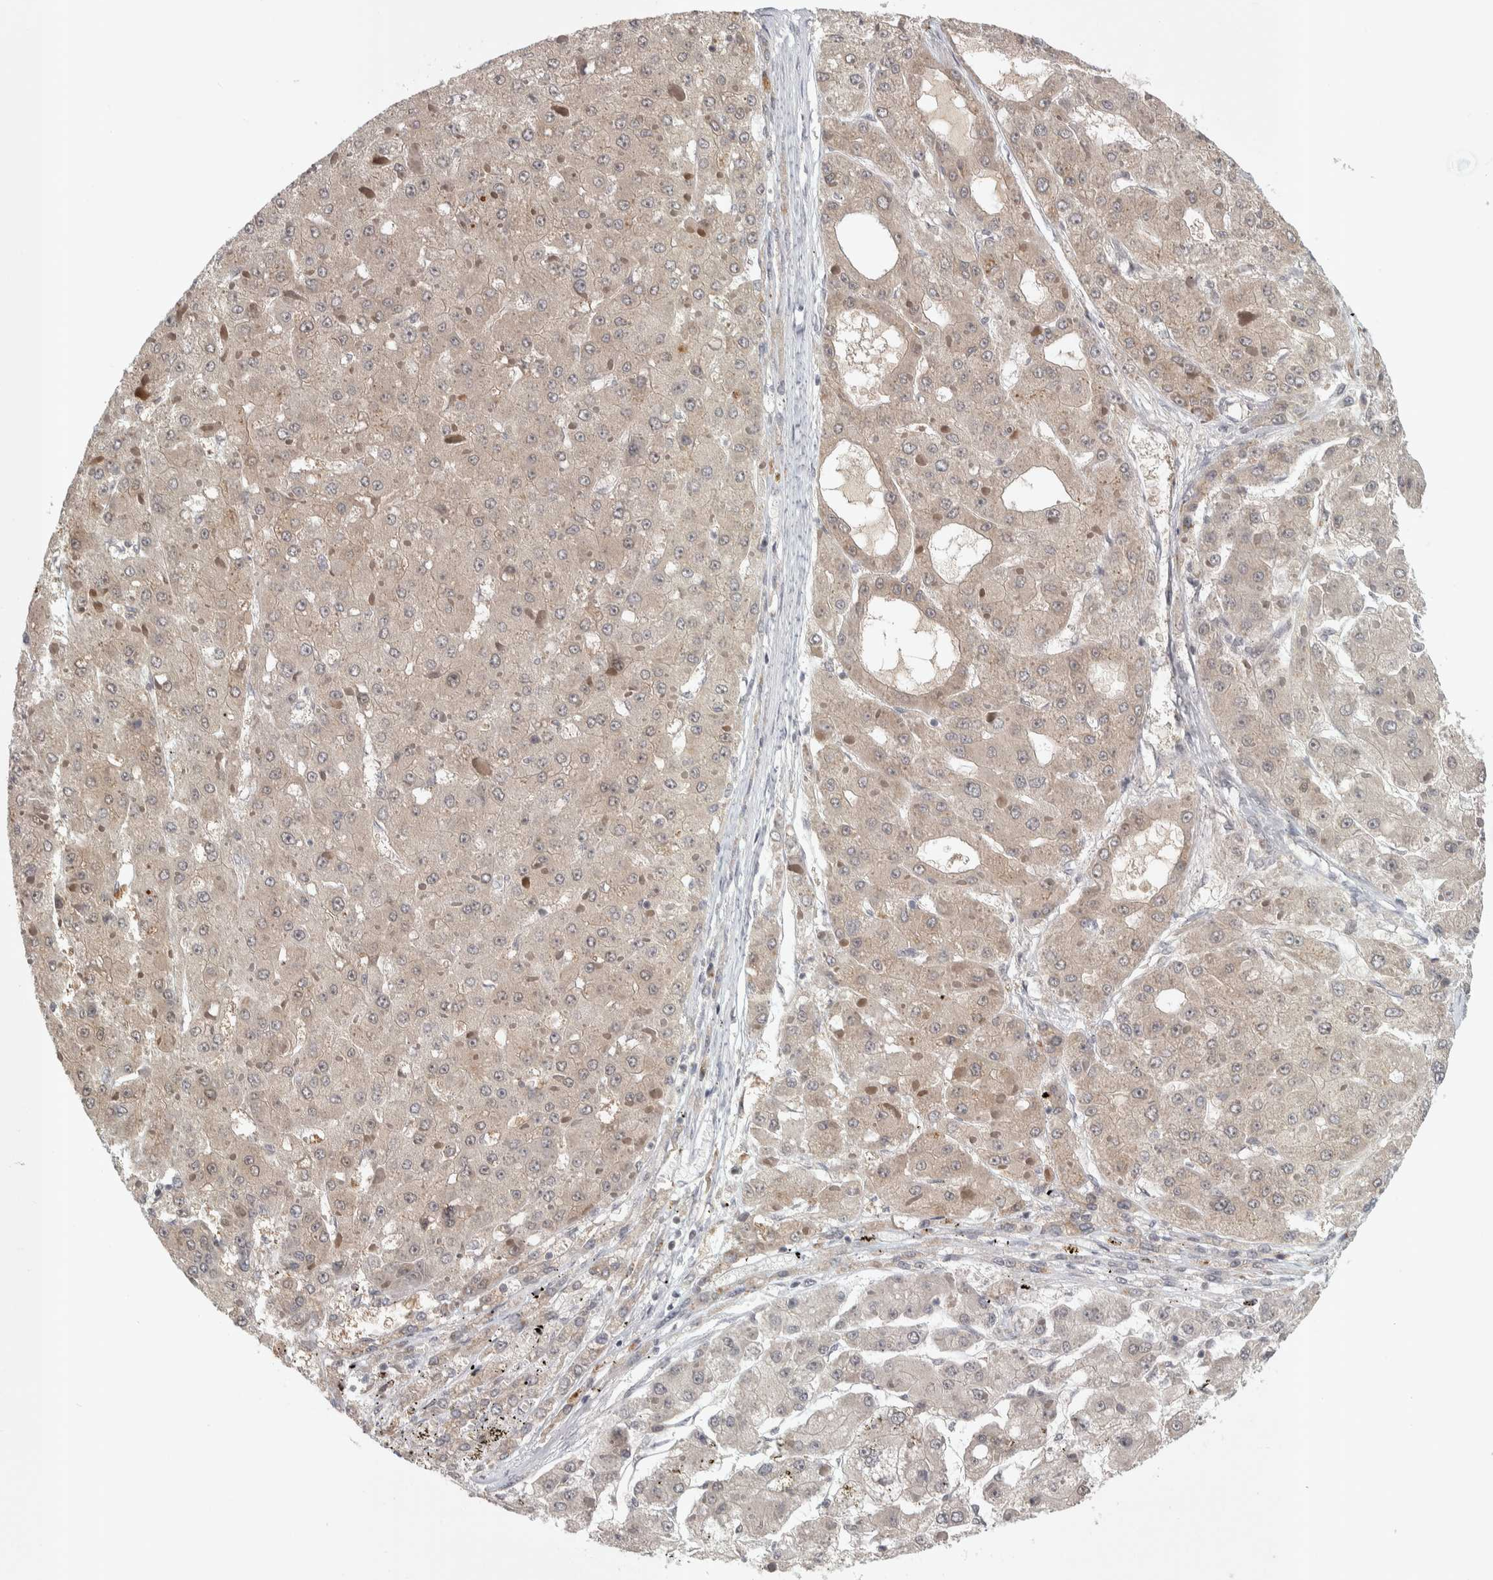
{"staining": {"intensity": "weak", "quantity": "<25%", "location": "cytoplasmic/membranous"}, "tissue": "liver cancer", "cell_type": "Tumor cells", "image_type": "cancer", "snomed": [{"axis": "morphology", "description": "Carcinoma, Hepatocellular, NOS"}, {"axis": "topography", "description": "Liver"}], "caption": "There is no significant positivity in tumor cells of hepatocellular carcinoma (liver). (Brightfield microscopy of DAB IHC at high magnification).", "gene": "ZSCAN21", "patient": {"sex": "female", "age": 73}}